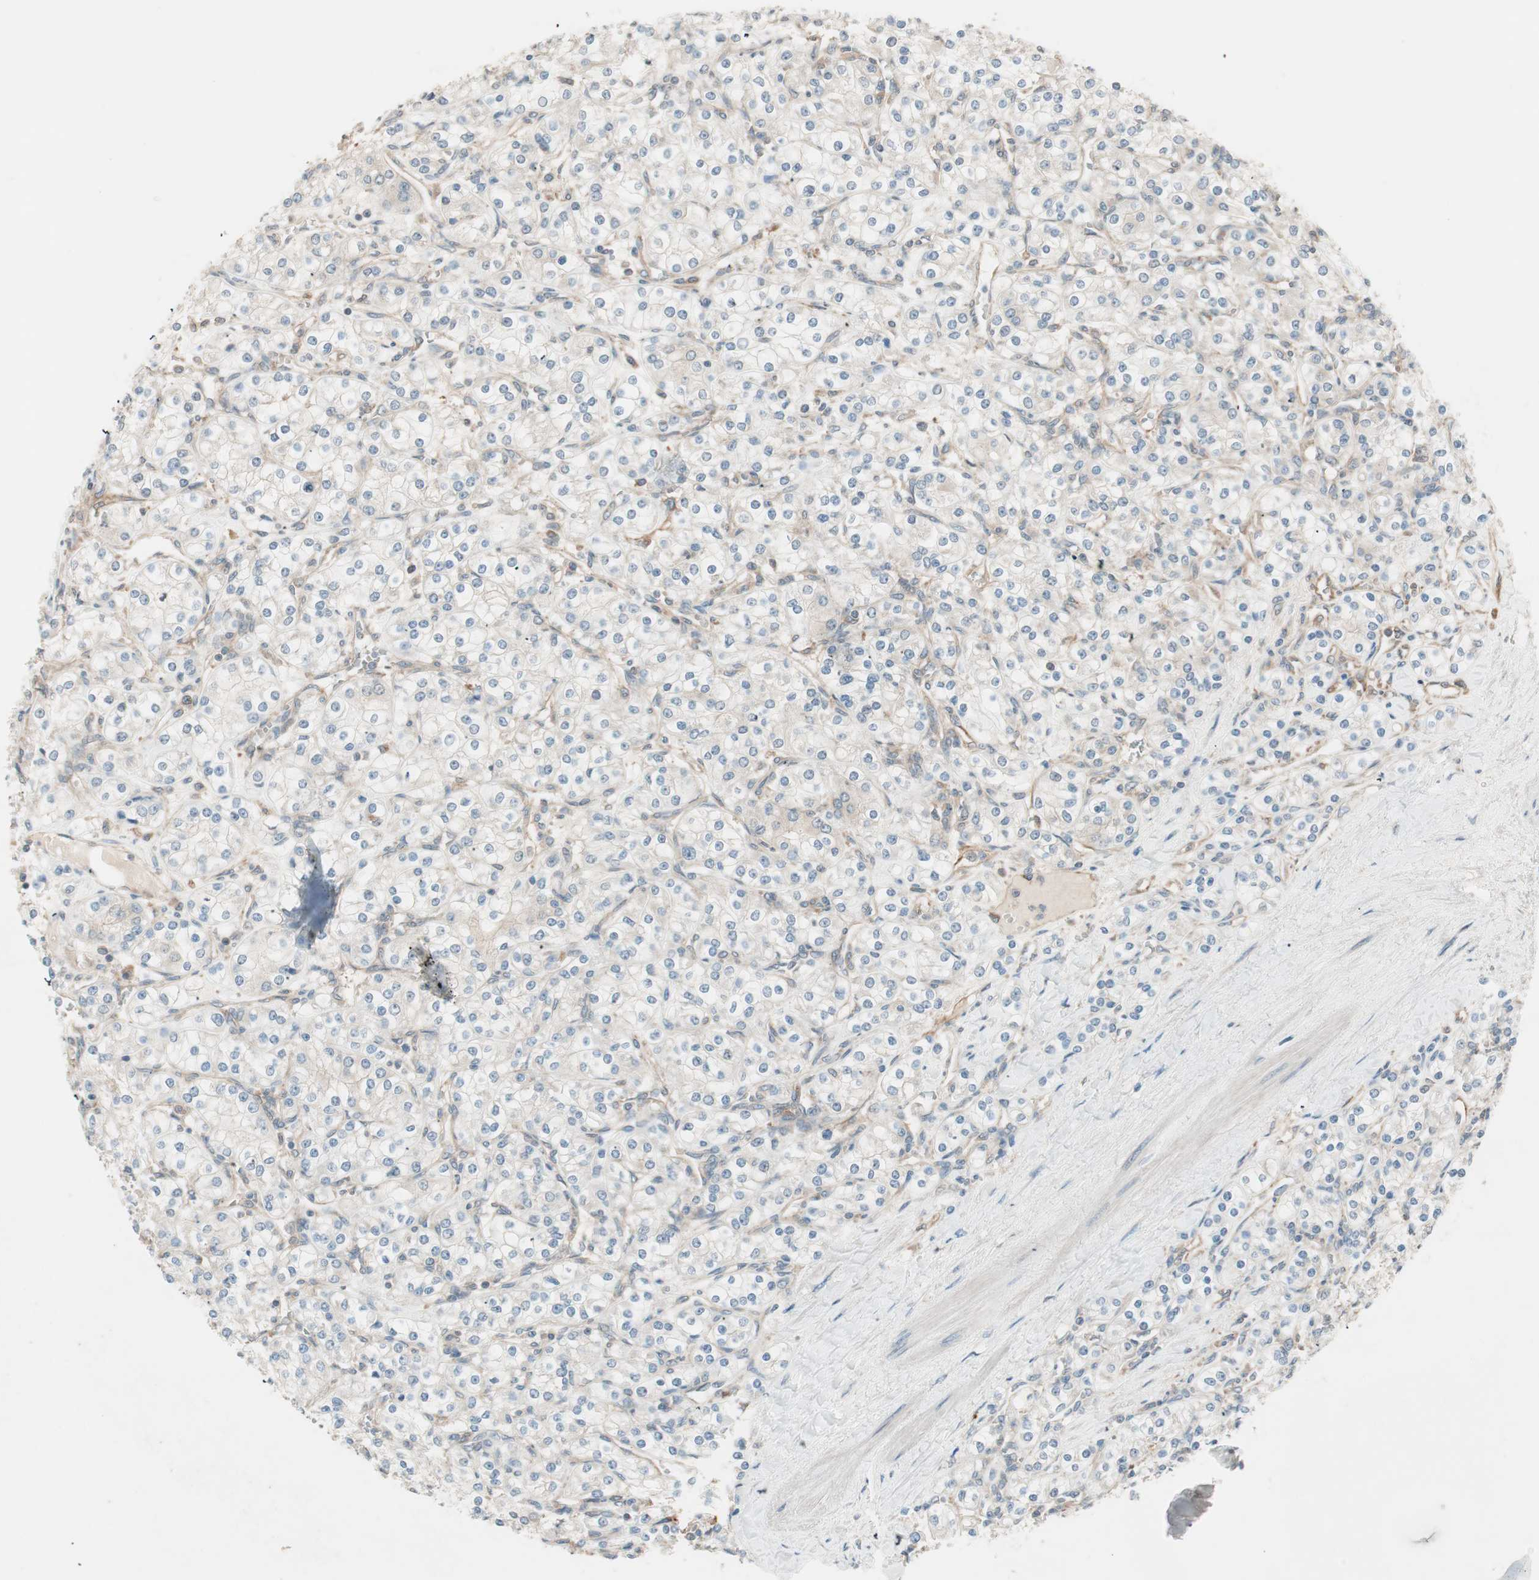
{"staining": {"intensity": "weak", "quantity": "<25%", "location": "cytoplasmic/membranous"}, "tissue": "renal cancer", "cell_type": "Tumor cells", "image_type": "cancer", "snomed": [{"axis": "morphology", "description": "Adenocarcinoma, NOS"}, {"axis": "topography", "description": "Kidney"}], "caption": "High magnification brightfield microscopy of renal cancer (adenocarcinoma) stained with DAB (3,3'-diaminobenzidine) (brown) and counterstained with hematoxylin (blue): tumor cells show no significant positivity. Nuclei are stained in blue.", "gene": "GALT", "patient": {"sex": "male", "age": 77}}